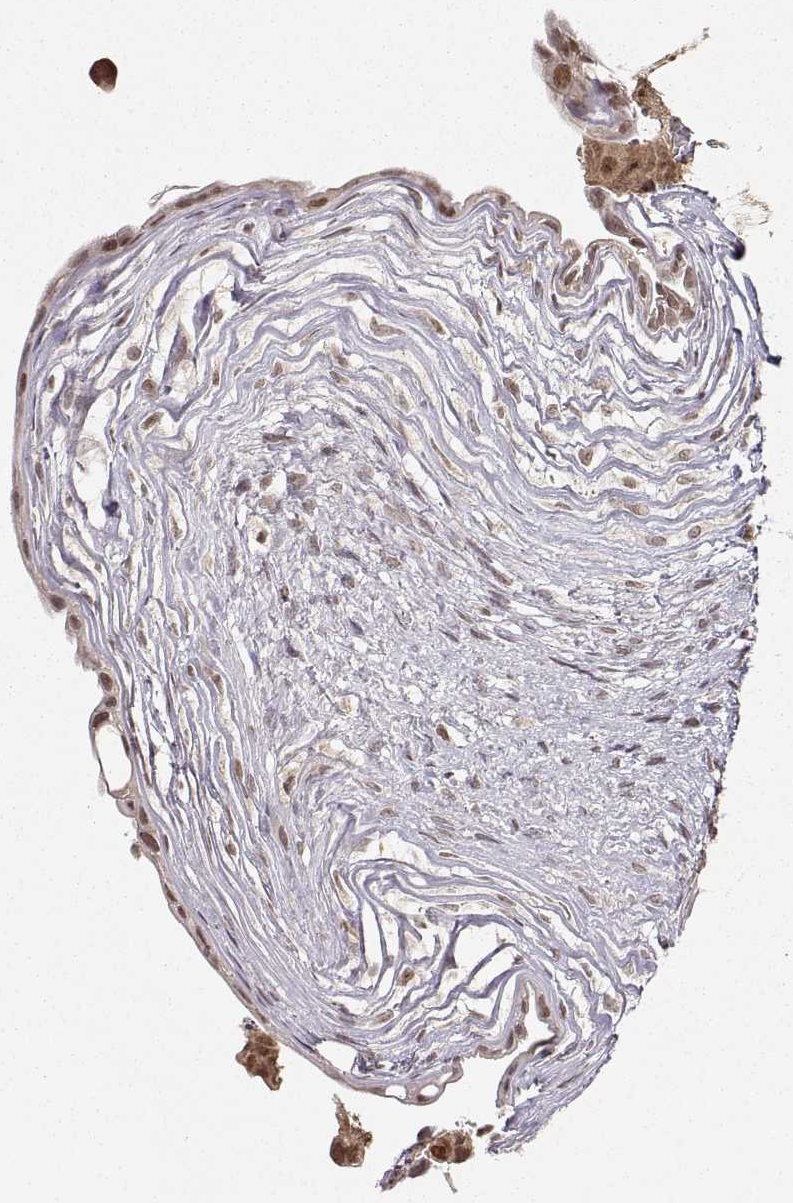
{"staining": {"intensity": "moderate", "quantity": ">75%", "location": "cytoplasmic/membranous,nuclear"}, "tissue": "testis cancer", "cell_type": "Tumor cells", "image_type": "cancer", "snomed": [{"axis": "morphology", "description": "Normal tissue, NOS"}, {"axis": "morphology", "description": "Carcinoma, Embryonal, NOS"}, {"axis": "topography", "description": "Testis"}, {"axis": "topography", "description": "Epididymis"}], "caption": "Human embryonal carcinoma (testis) stained with a protein marker shows moderate staining in tumor cells.", "gene": "CSNK2A1", "patient": {"sex": "male", "age": 24}}